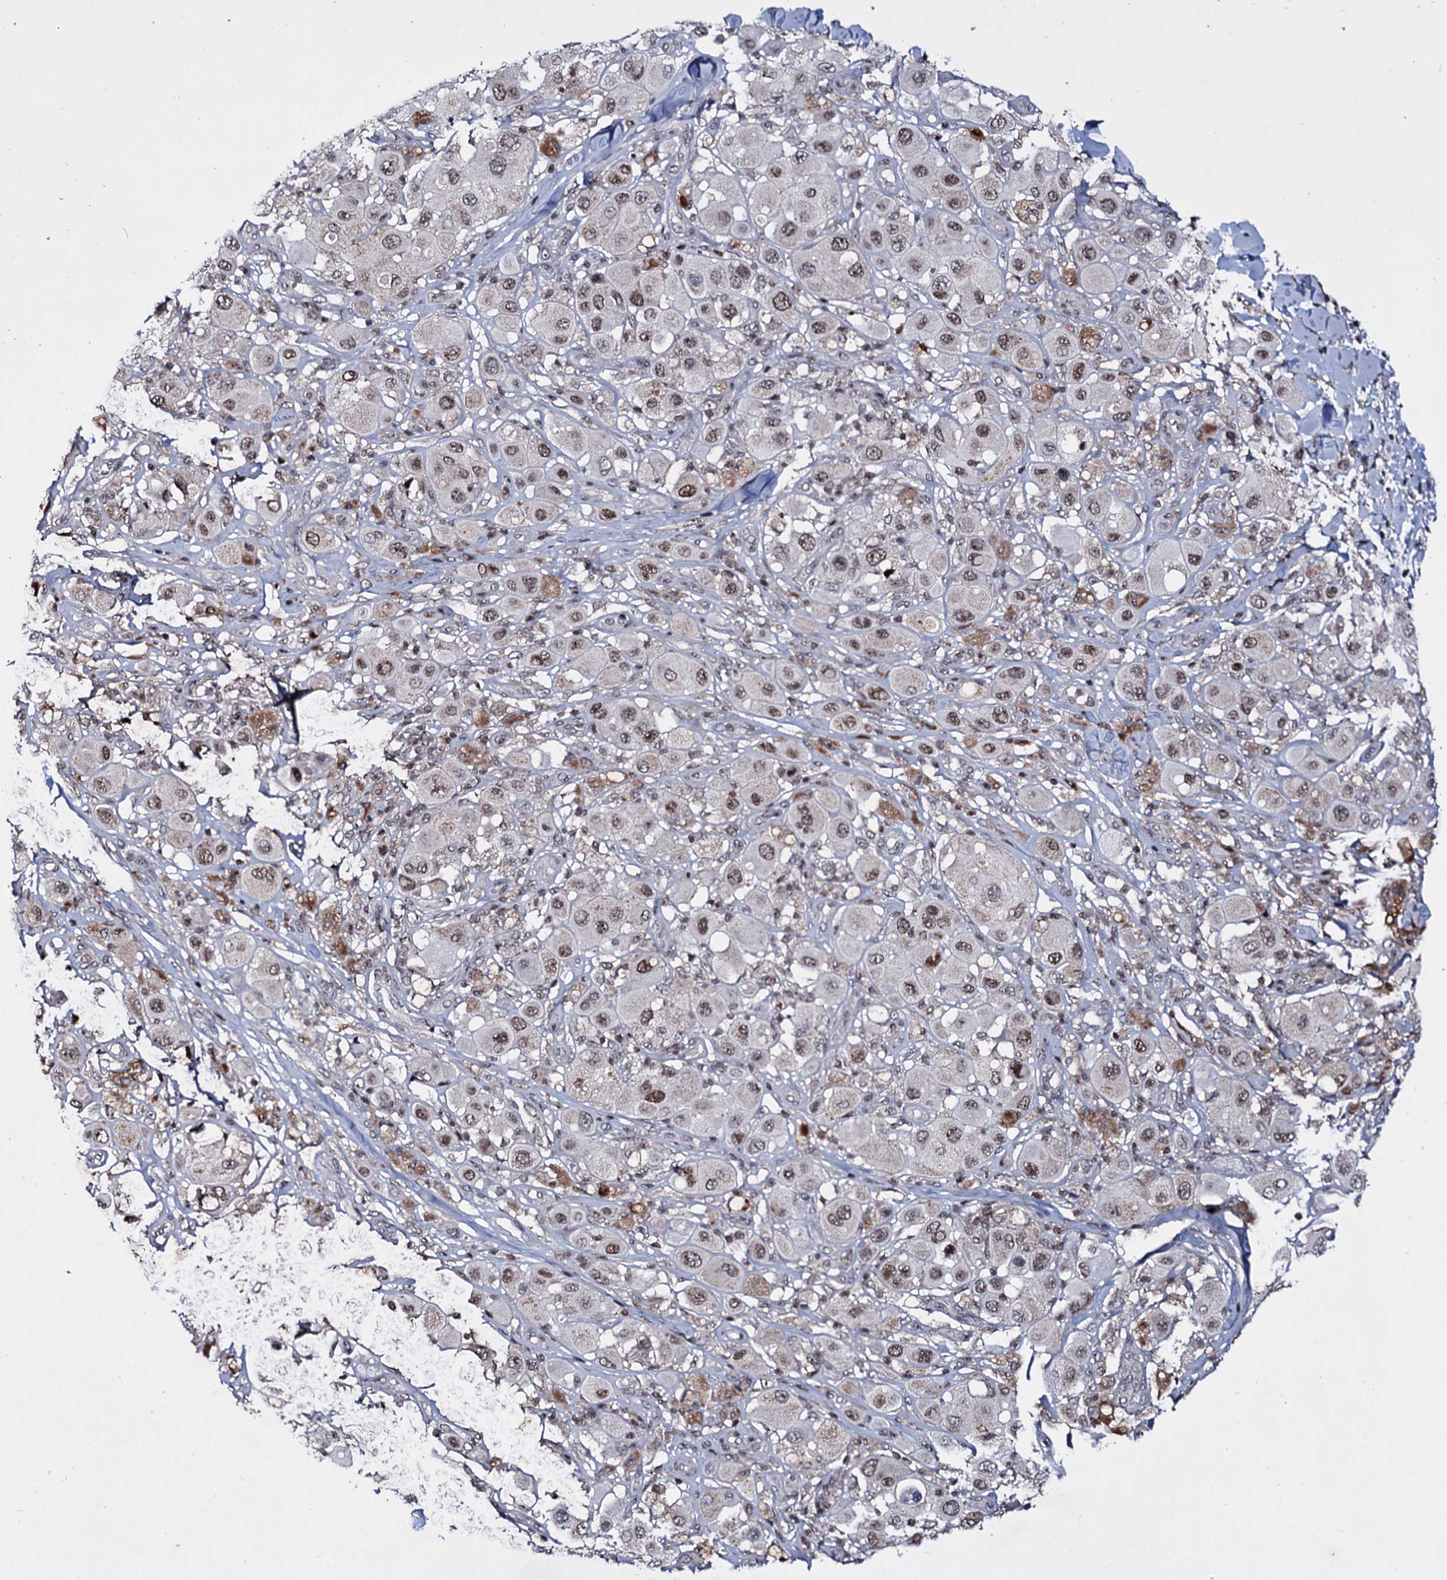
{"staining": {"intensity": "moderate", "quantity": ">75%", "location": "nuclear"}, "tissue": "melanoma", "cell_type": "Tumor cells", "image_type": "cancer", "snomed": [{"axis": "morphology", "description": "Malignant melanoma, Metastatic site"}, {"axis": "topography", "description": "Skin"}], "caption": "Malignant melanoma (metastatic site) stained with a brown dye exhibits moderate nuclear positive staining in approximately >75% of tumor cells.", "gene": "SMCHD1", "patient": {"sex": "male", "age": 41}}